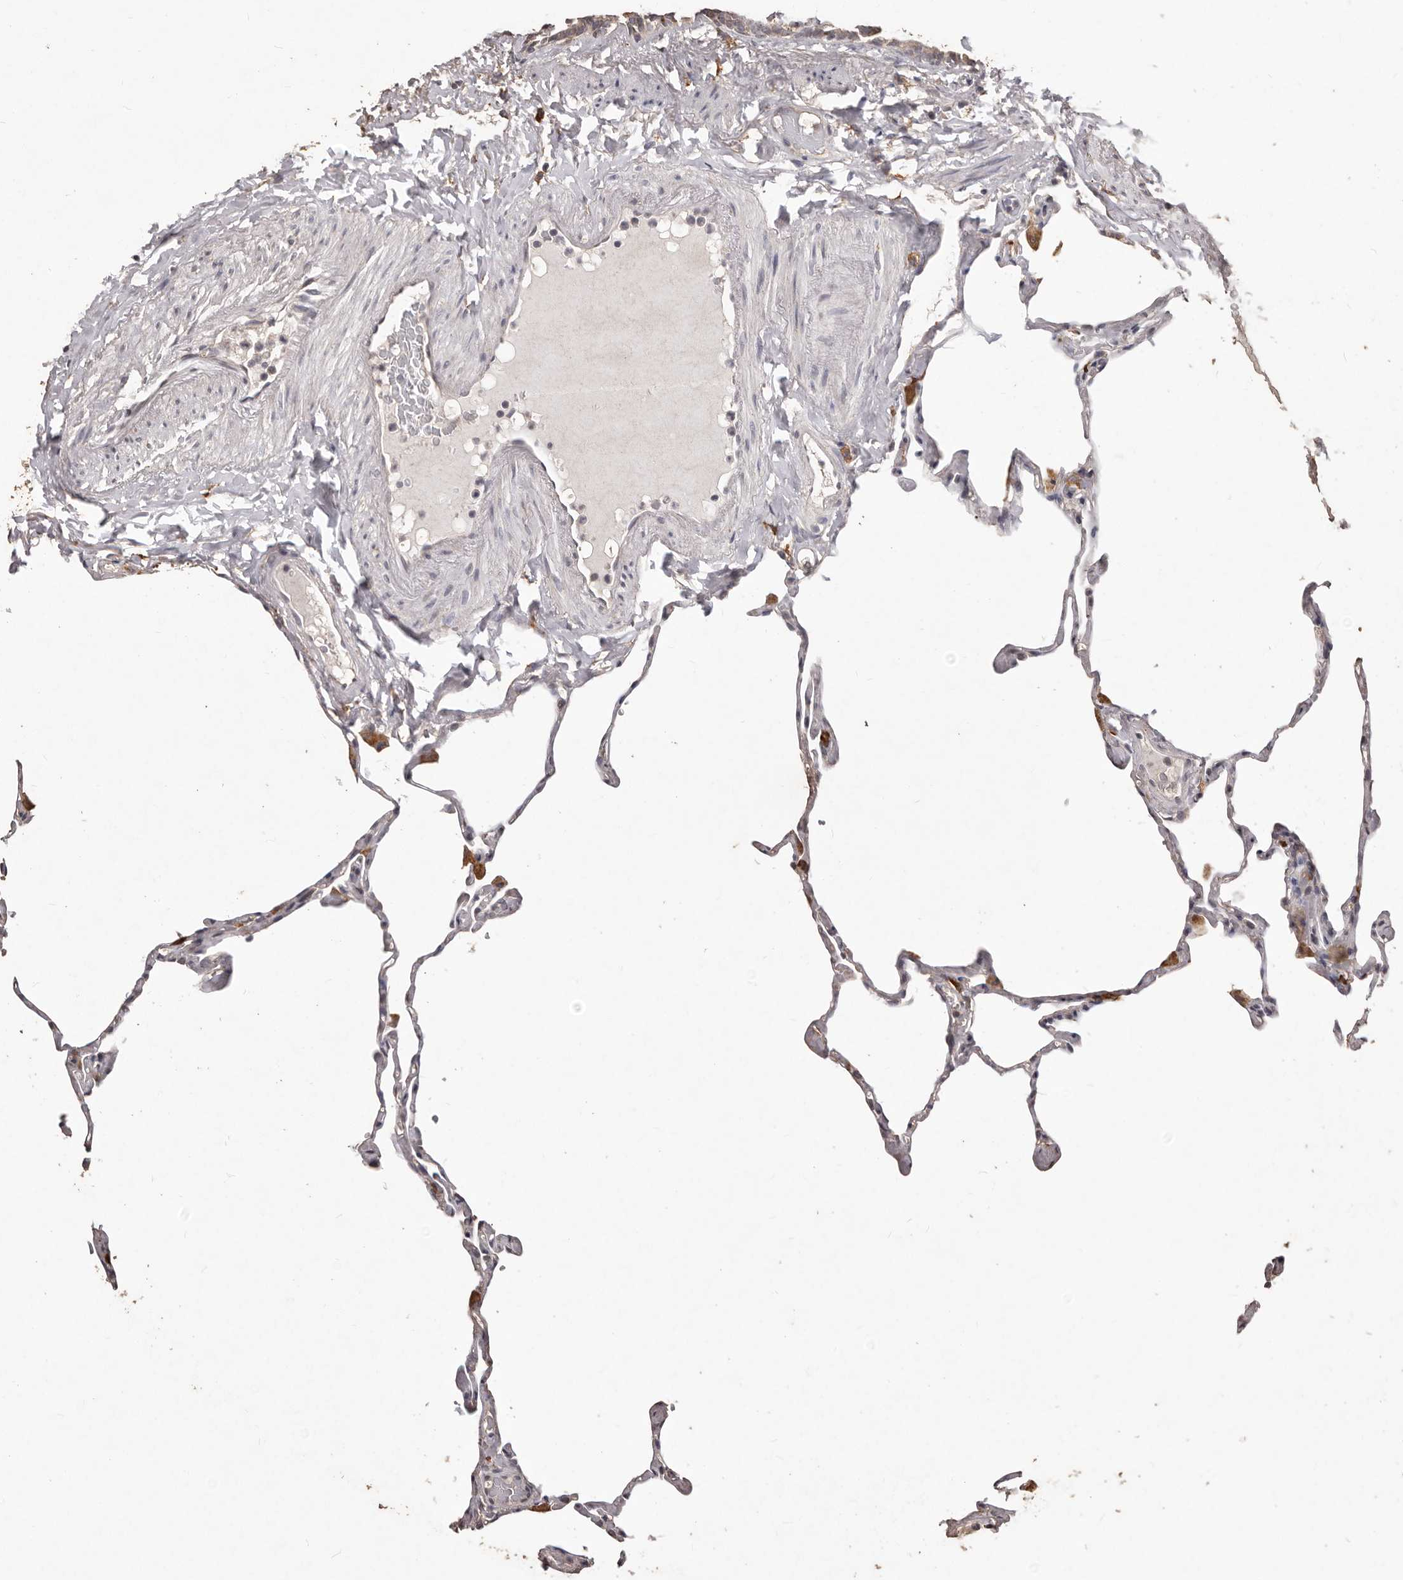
{"staining": {"intensity": "negative", "quantity": "none", "location": "none"}, "tissue": "lung", "cell_type": "Alveolar cells", "image_type": "normal", "snomed": [{"axis": "morphology", "description": "Normal tissue, NOS"}, {"axis": "topography", "description": "Lung"}], "caption": "Immunohistochemical staining of benign lung exhibits no significant staining in alveolar cells.", "gene": "PRSS27", "patient": {"sex": "male", "age": 65}}